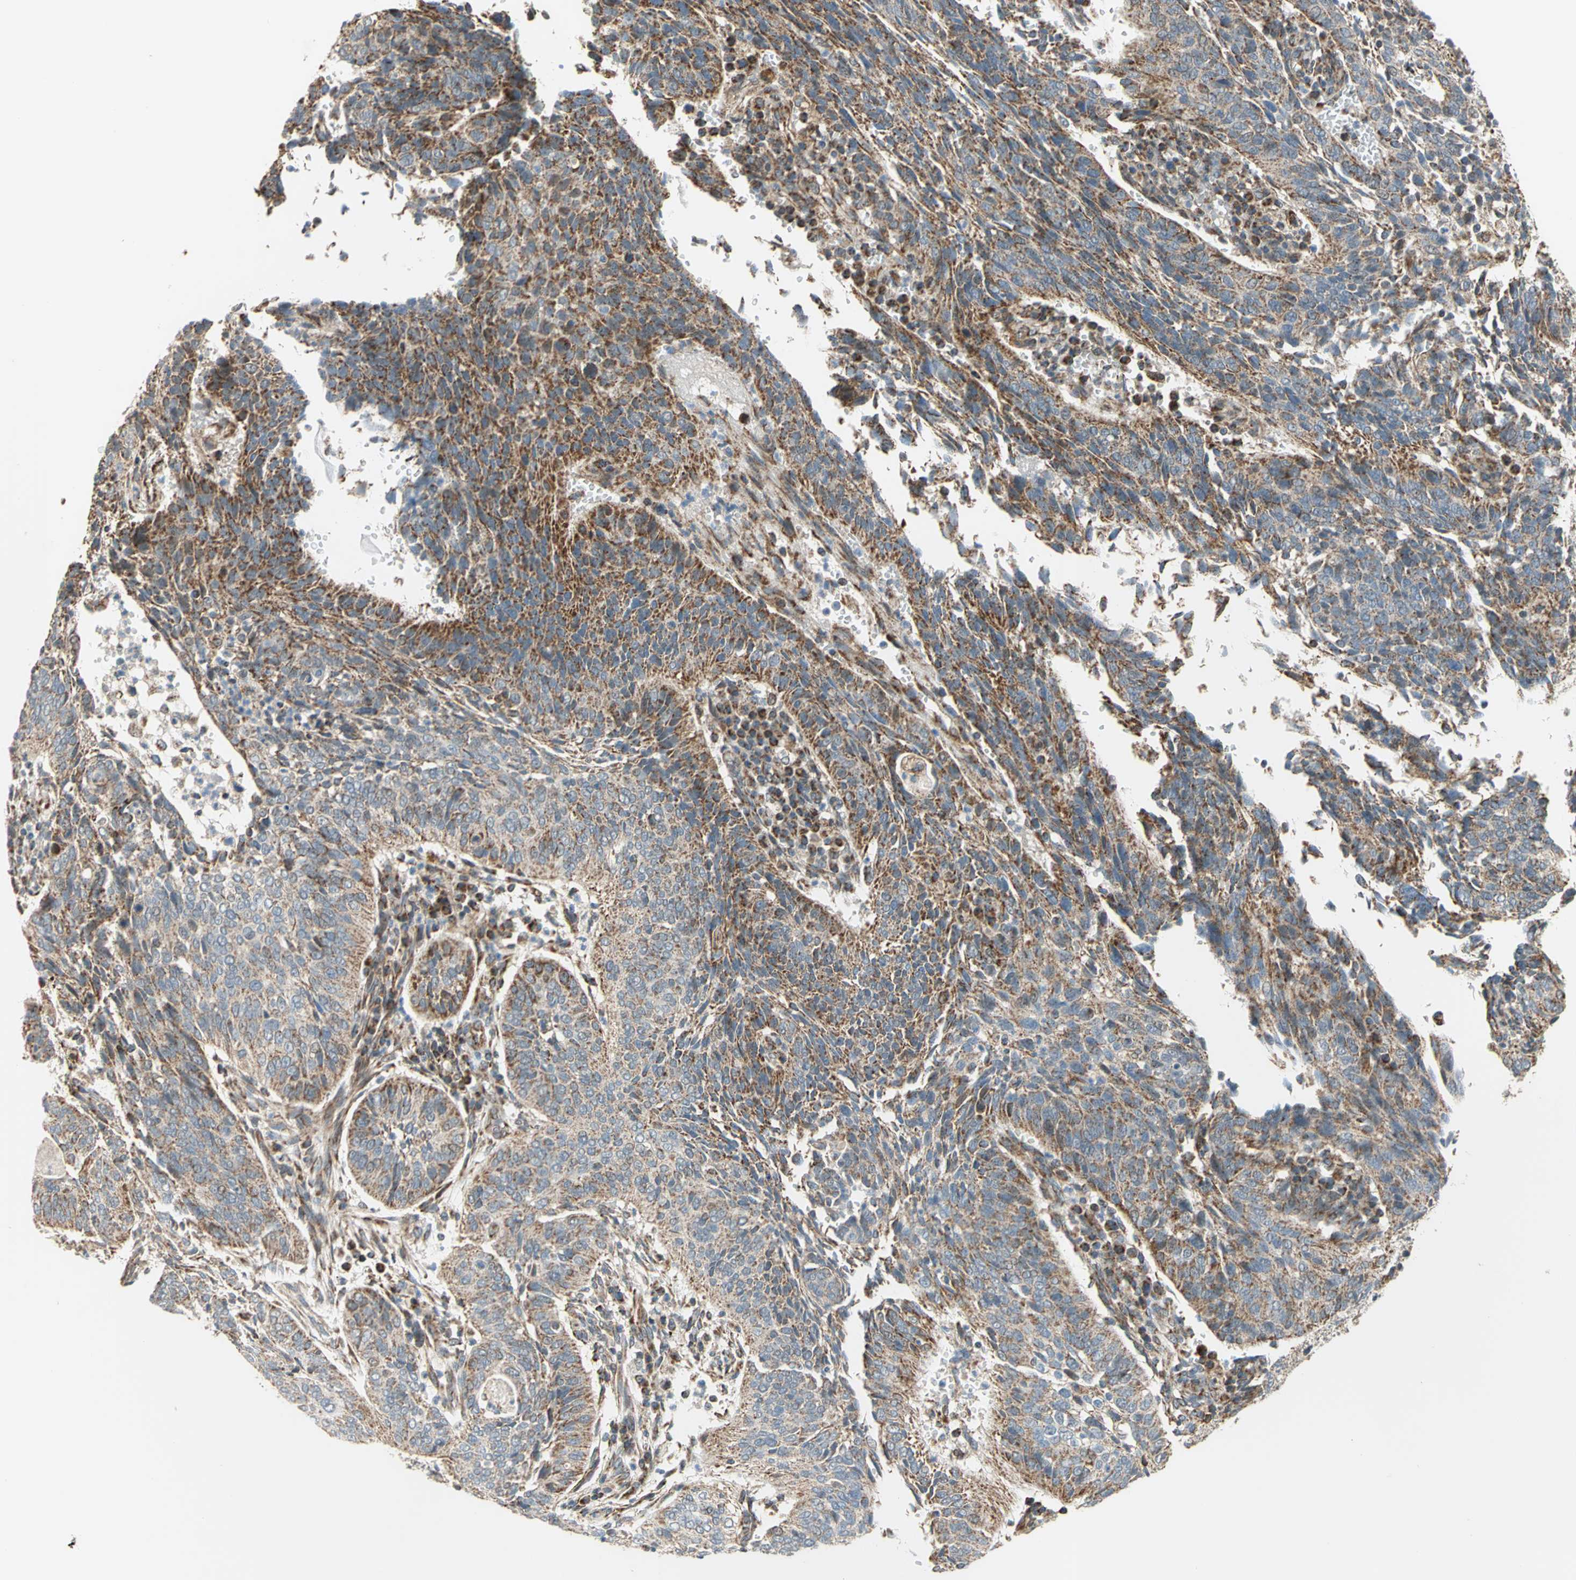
{"staining": {"intensity": "moderate", "quantity": ">75%", "location": "cytoplasmic/membranous"}, "tissue": "cervical cancer", "cell_type": "Tumor cells", "image_type": "cancer", "snomed": [{"axis": "morphology", "description": "Squamous cell carcinoma, NOS"}, {"axis": "topography", "description": "Cervix"}], "caption": "IHC (DAB (3,3'-diaminobenzidine)) staining of human cervical cancer (squamous cell carcinoma) demonstrates moderate cytoplasmic/membranous protein staining in about >75% of tumor cells.", "gene": "MRPS22", "patient": {"sex": "female", "age": 39}}